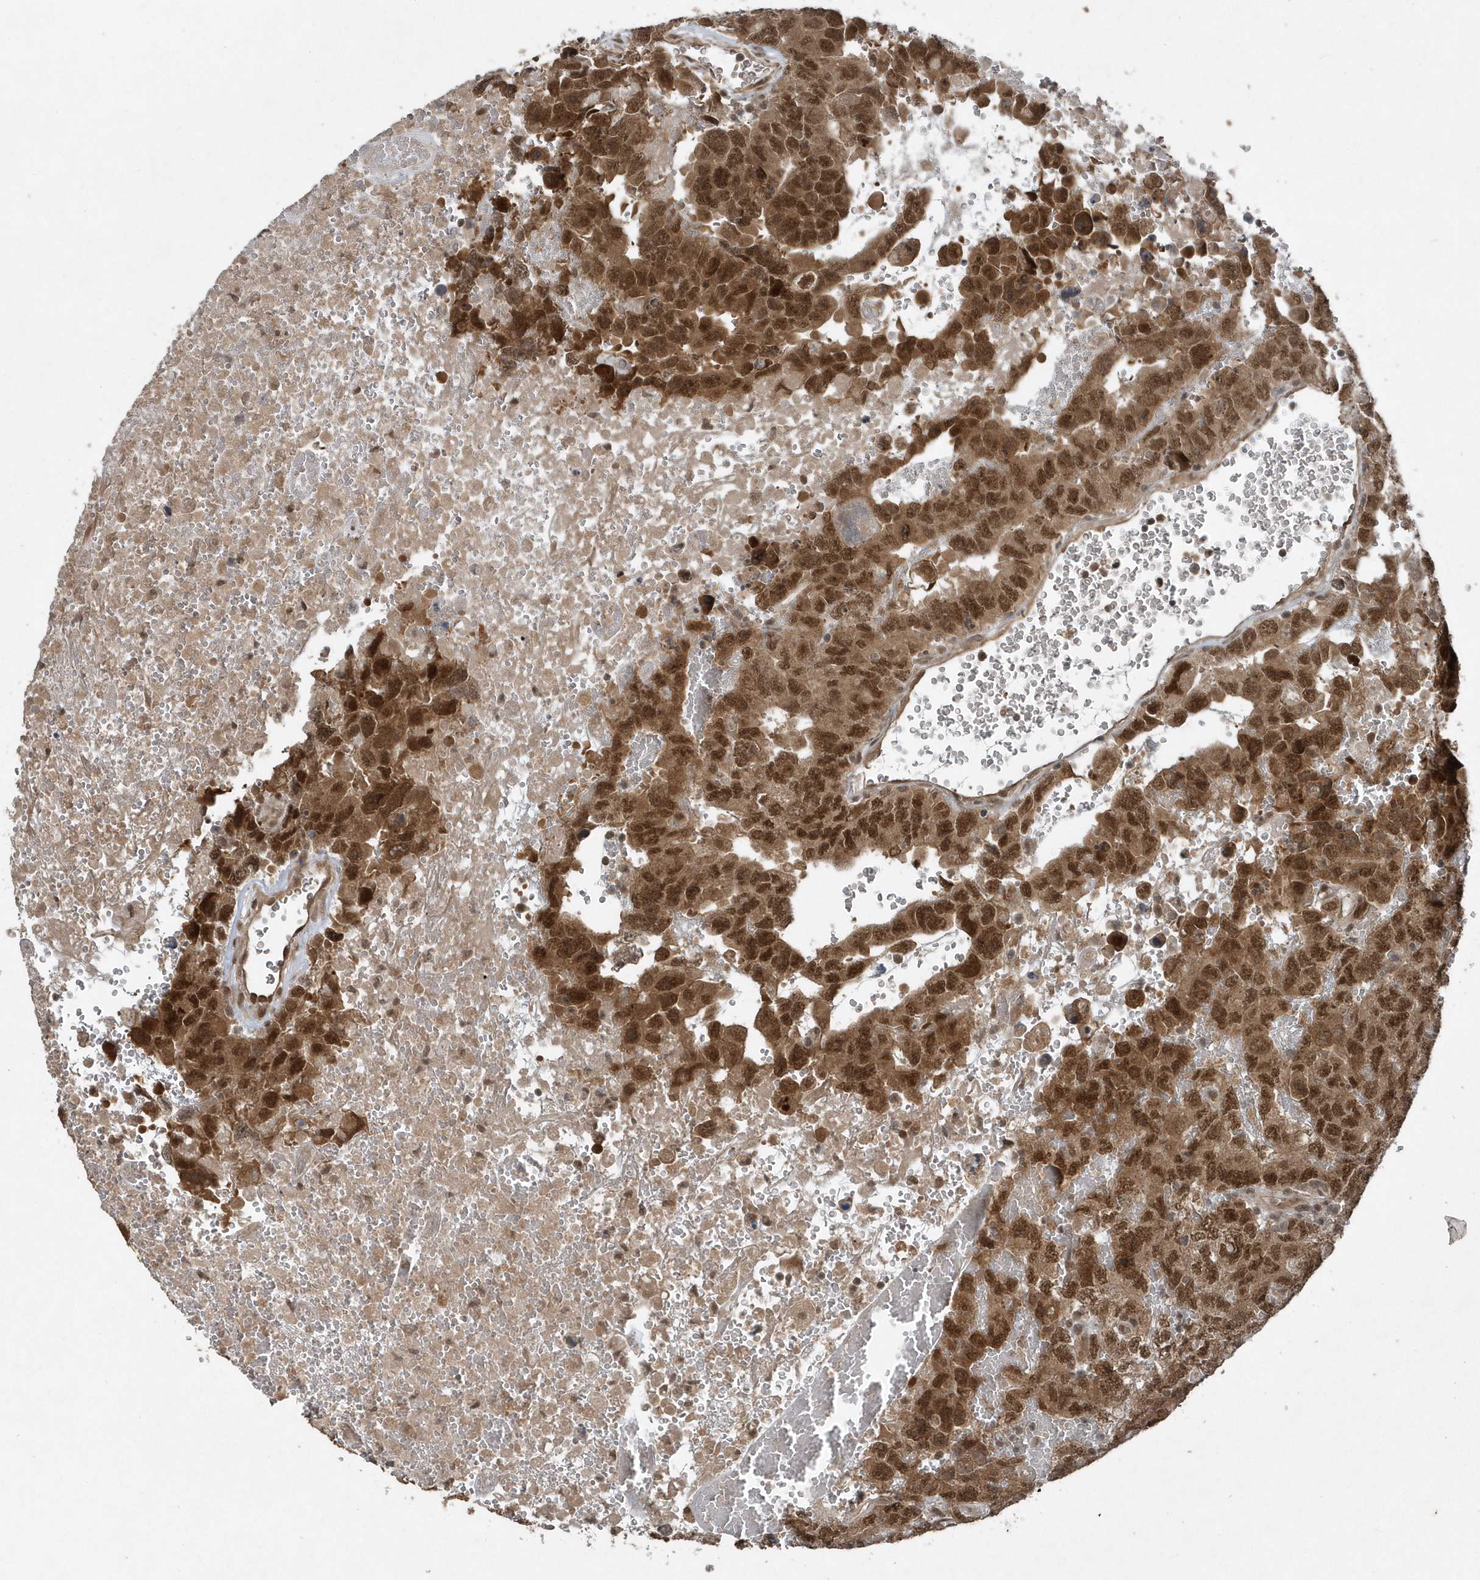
{"staining": {"intensity": "strong", "quantity": ">75%", "location": "cytoplasmic/membranous,nuclear"}, "tissue": "testis cancer", "cell_type": "Tumor cells", "image_type": "cancer", "snomed": [{"axis": "morphology", "description": "Carcinoma, Embryonal, NOS"}, {"axis": "topography", "description": "Testis"}], "caption": "Human testis cancer stained with a protein marker demonstrates strong staining in tumor cells.", "gene": "QTRT2", "patient": {"sex": "male", "age": 45}}